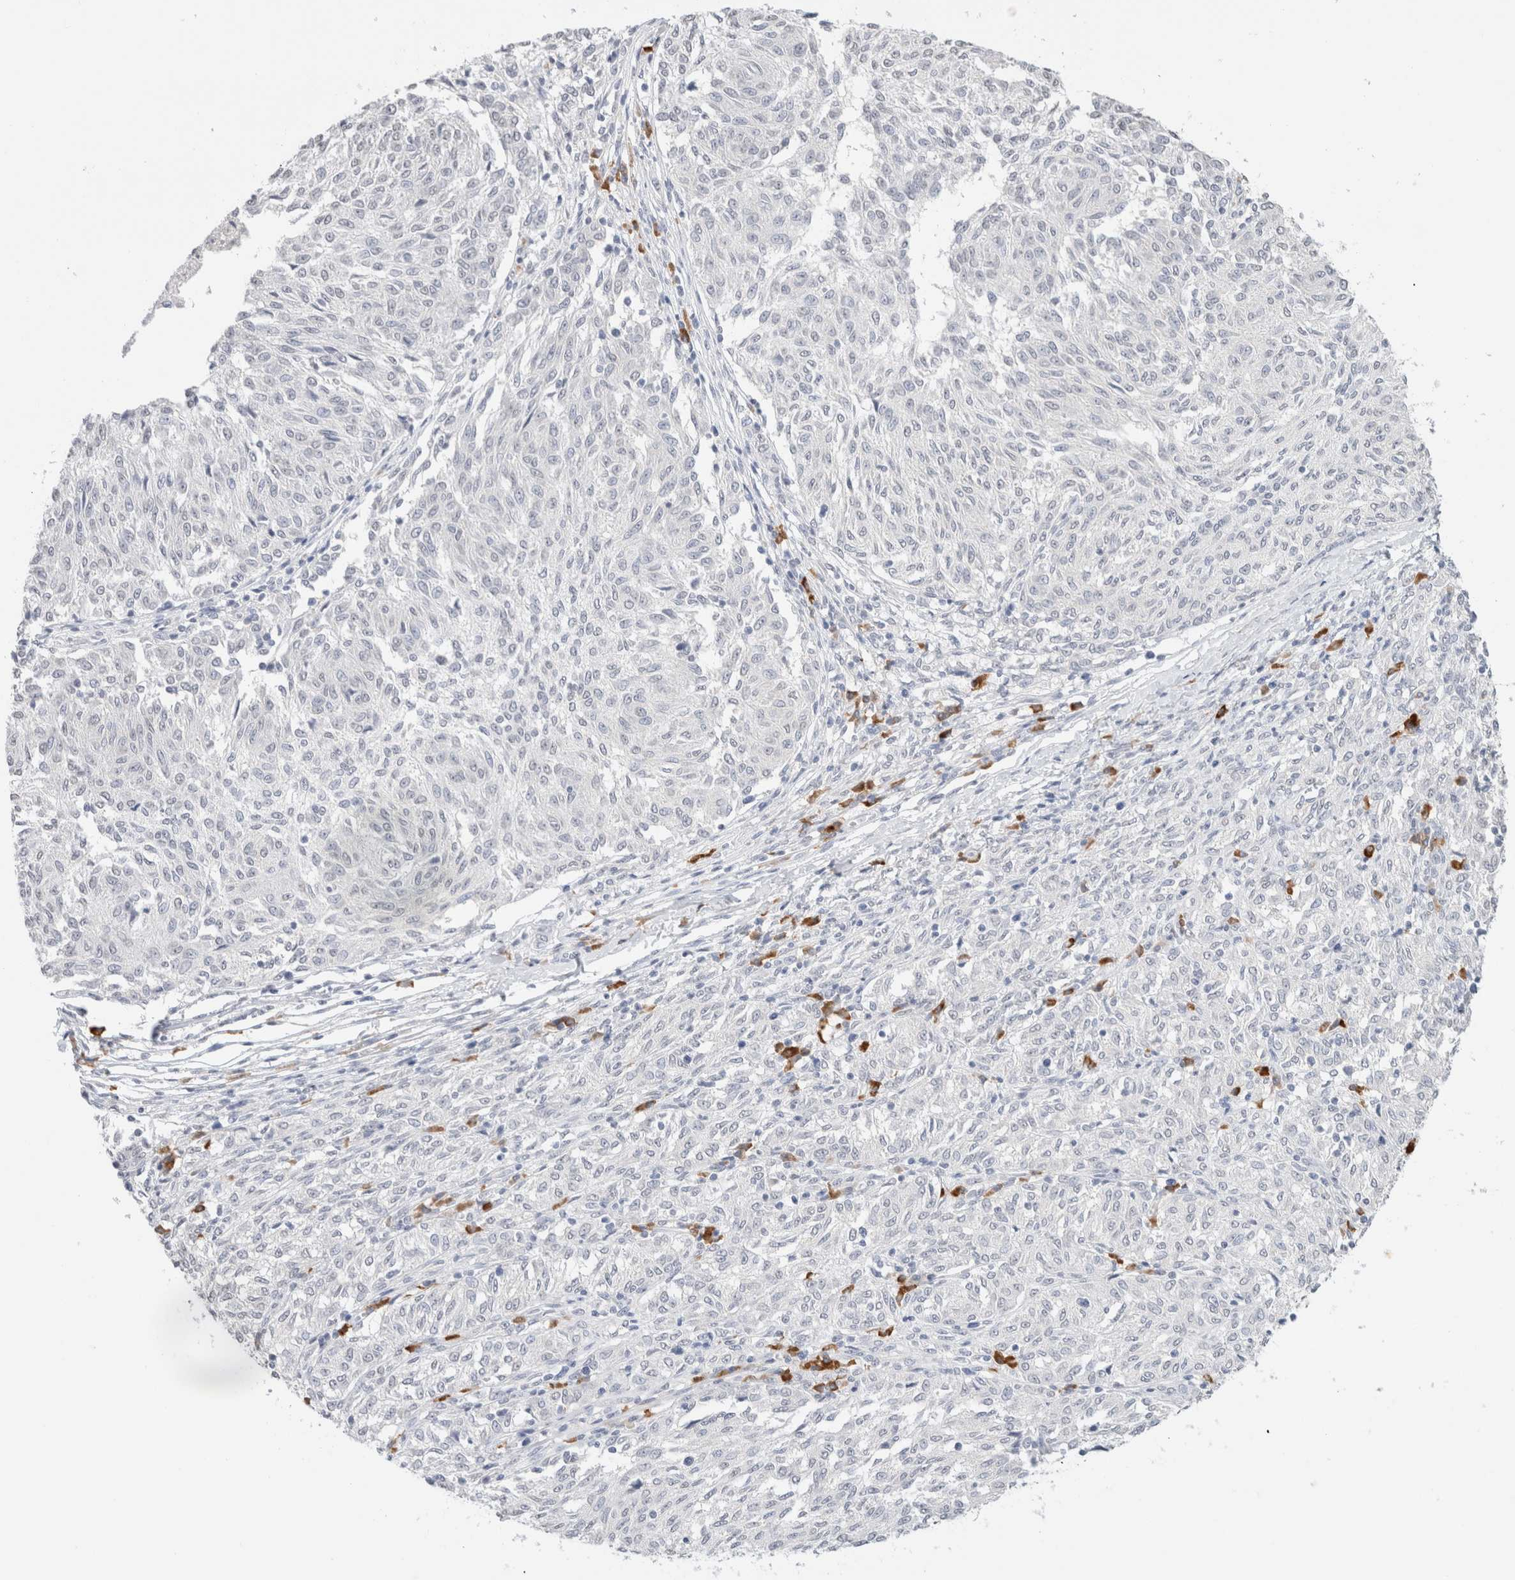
{"staining": {"intensity": "negative", "quantity": "none", "location": "none"}, "tissue": "melanoma", "cell_type": "Tumor cells", "image_type": "cancer", "snomed": [{"axis": "morphology", "description": "Malignant melanoma, NOS"}, {"axis": "topography", "description": "Skin"}], "caption": "This is an IHC histopathology image of human malignant melanoma. There is no expression in tumor cells.", "gene": "CD80", "patient": {"sex": "female", "age": 72}}